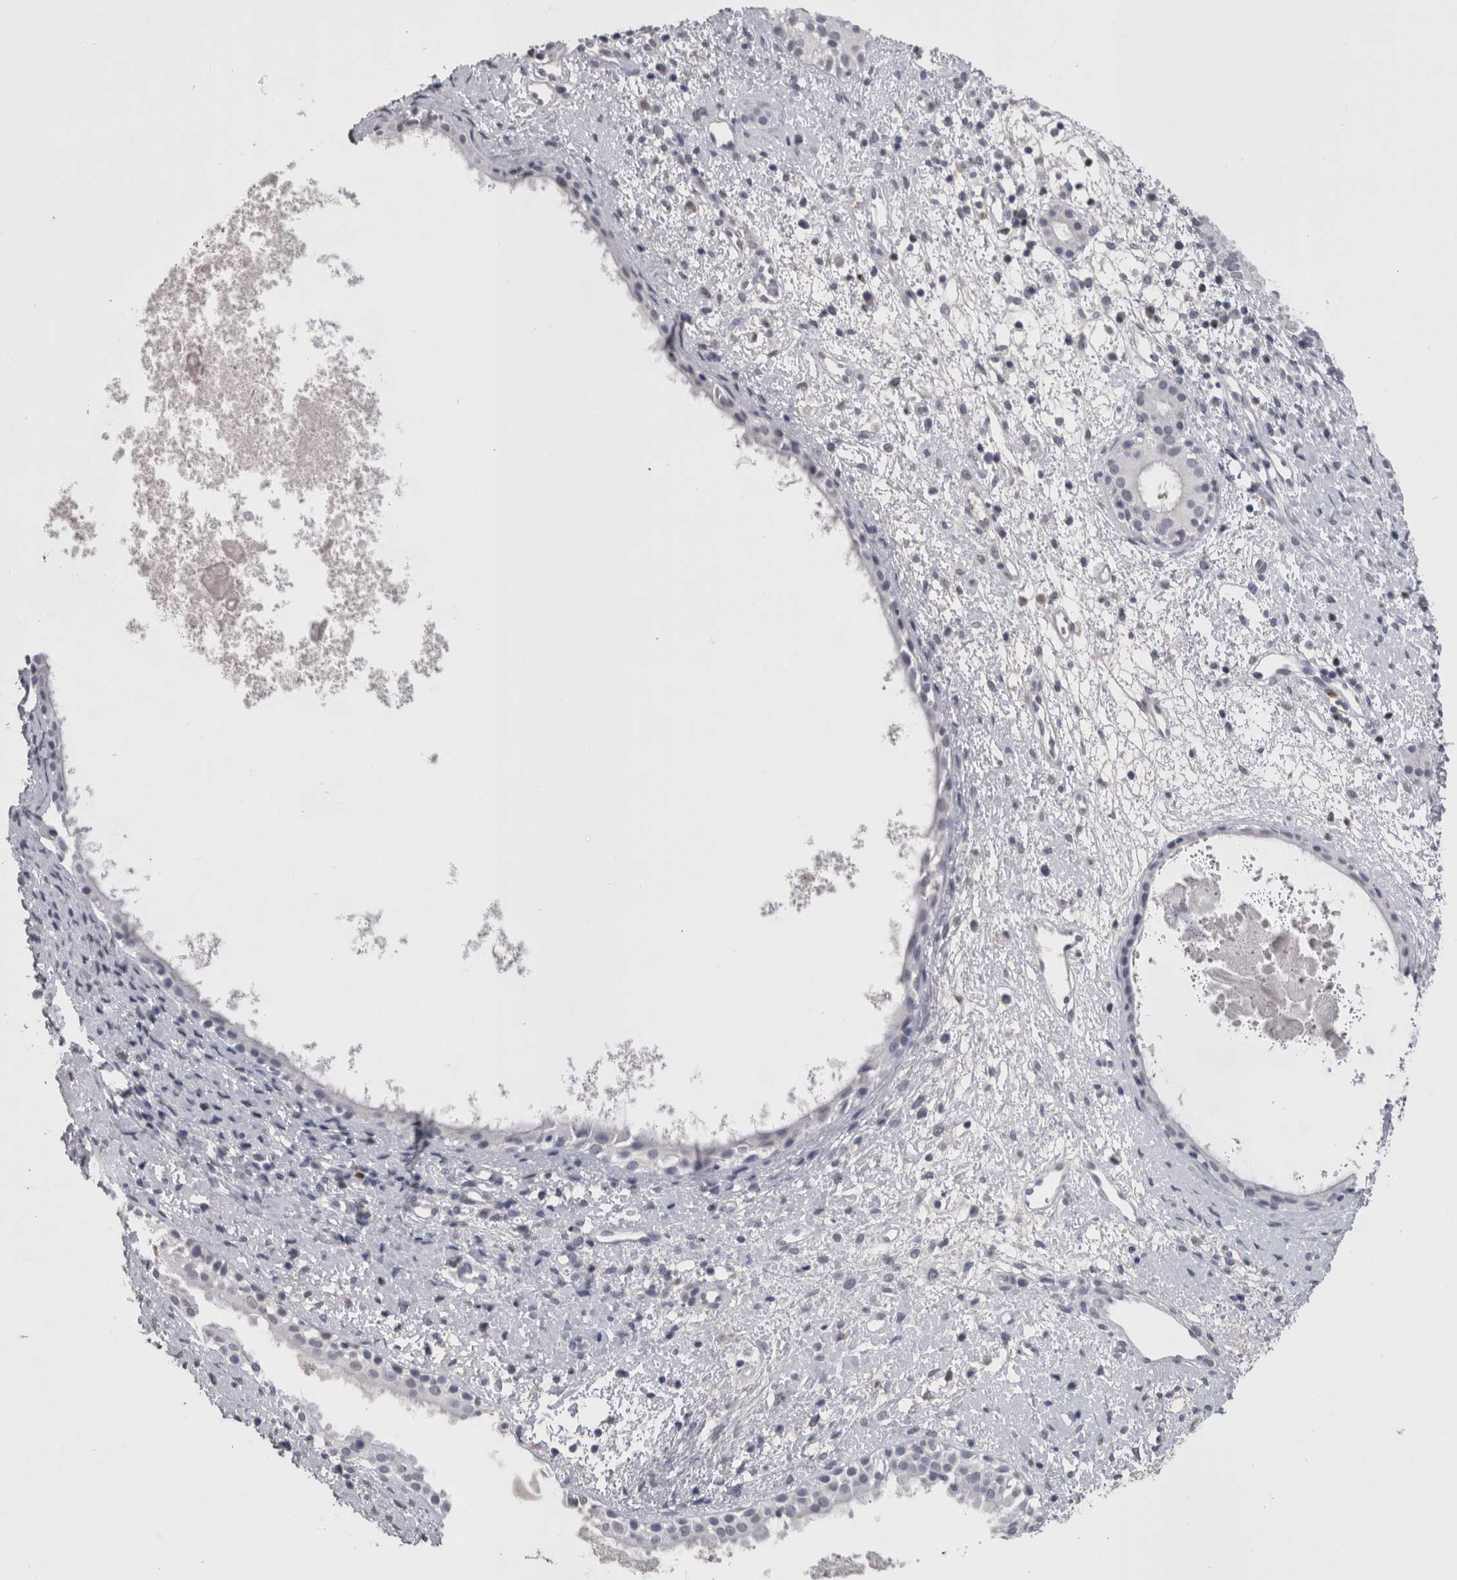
{"staining": {"intensity": "negative", "quantity": "none", "location": "none"}, "tissue": "nasopharynx", "cell_type": "Respiratory epithelial cells", "image_type": "normal", "snomed": [{"axis": "morphology", "description": "Normal tissue, NOS"}, {"axis": "topography", "description": "Nasopharynx"}], "caption": "Immunohistochemistry of unremarkable nasopharynx shows no expression in respiratory epithelial cells.", "gene": "PAX5", "patient": {"sex": "male", "age": 22}}